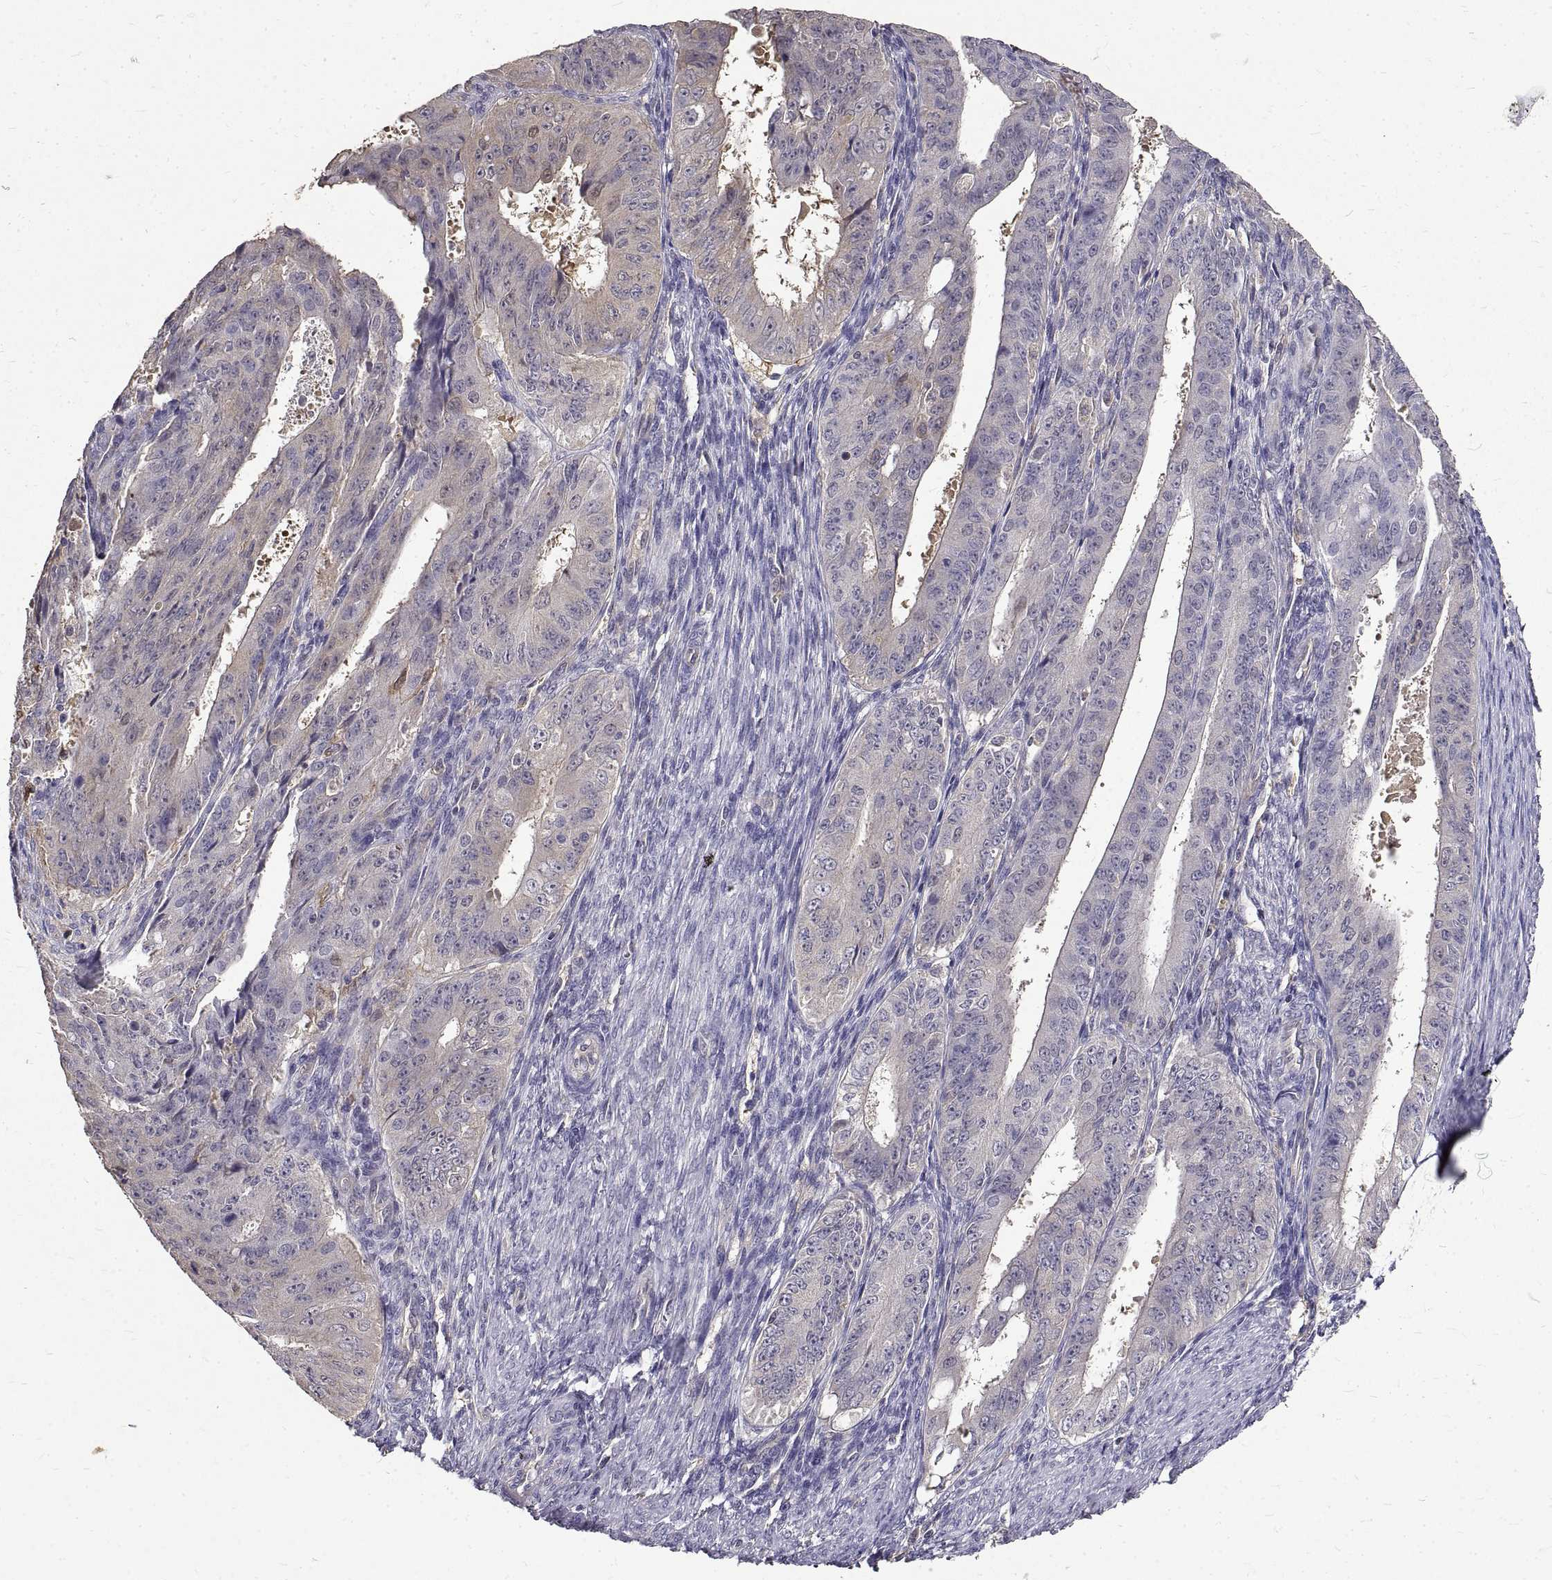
{"staining": {"intensity": "negative", "quantity": "none", "location": "none"}, "tissue": "ovarian cancer", "cell_type": "Tumor cells", "image_type": "cancer", "snomed": [{"axis": "morphology", "description": "Carcinoma, endometroid"}, {"axis": "topography", "description": "Ovary"}], "caption": "Image shows no protein staining in tumor cells of ovarian endometroid carcinoma tissue.", "gene": "PEA15", "patient": {"sex": "female", "age": 42}}